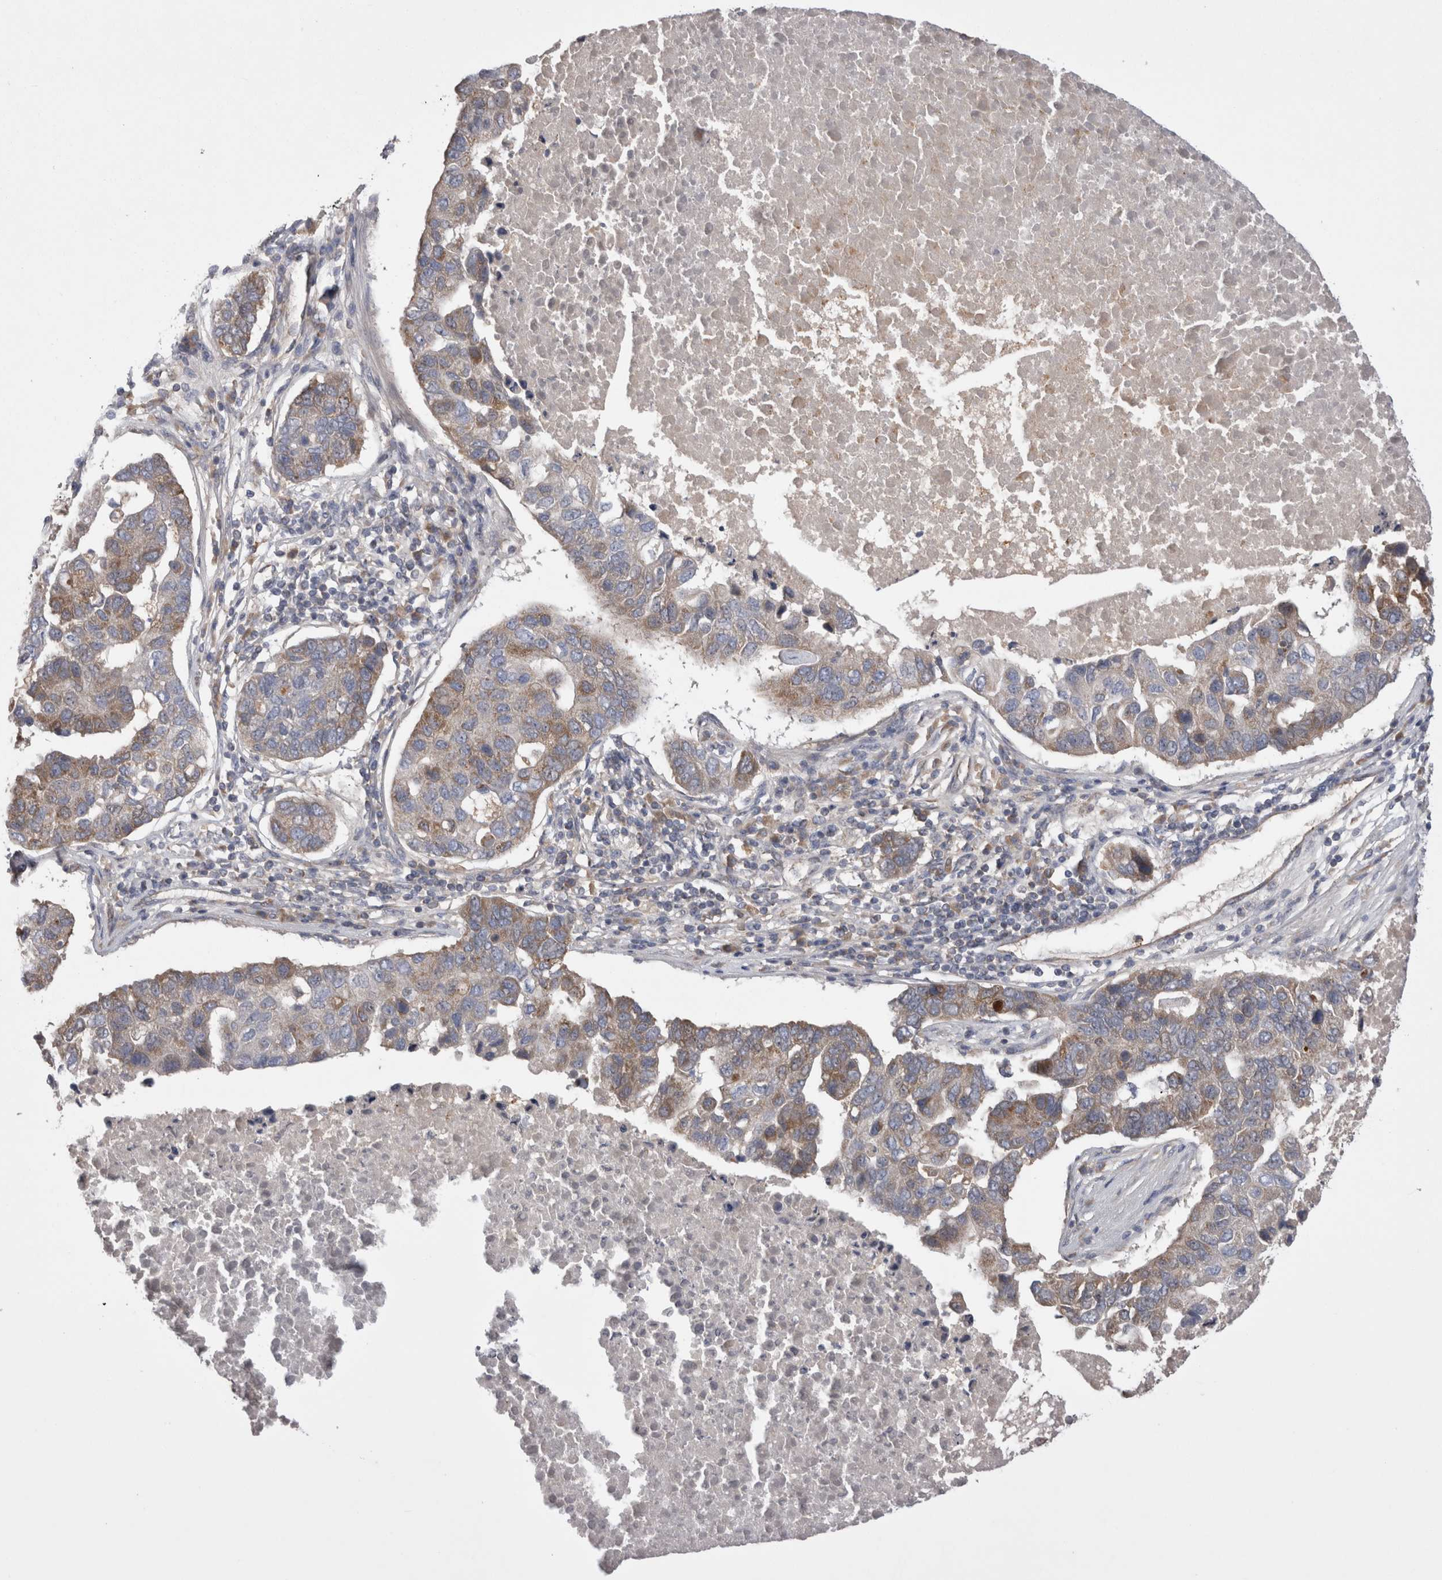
{"staining": {"intensity": "weak", "quantity": "25%-75%", "location": "cytoplasmic/membranous"}, "tissue": "pancreatic cancer", "cell_type": "Tumor cells", "image_type": "cancer", "snomed": [{"axis": "morphology", "description": "Adenocarcinoma, NOS"}, {"axis": "topography", "description": "Pancreas"}], "caption": "Human pancreatic cancer (adenocarcinoma) stained with a protein marker exhibits weak staining in tumor cells.", "gene": "DARS2", "patient": {"sex": "female", "age": 61}}